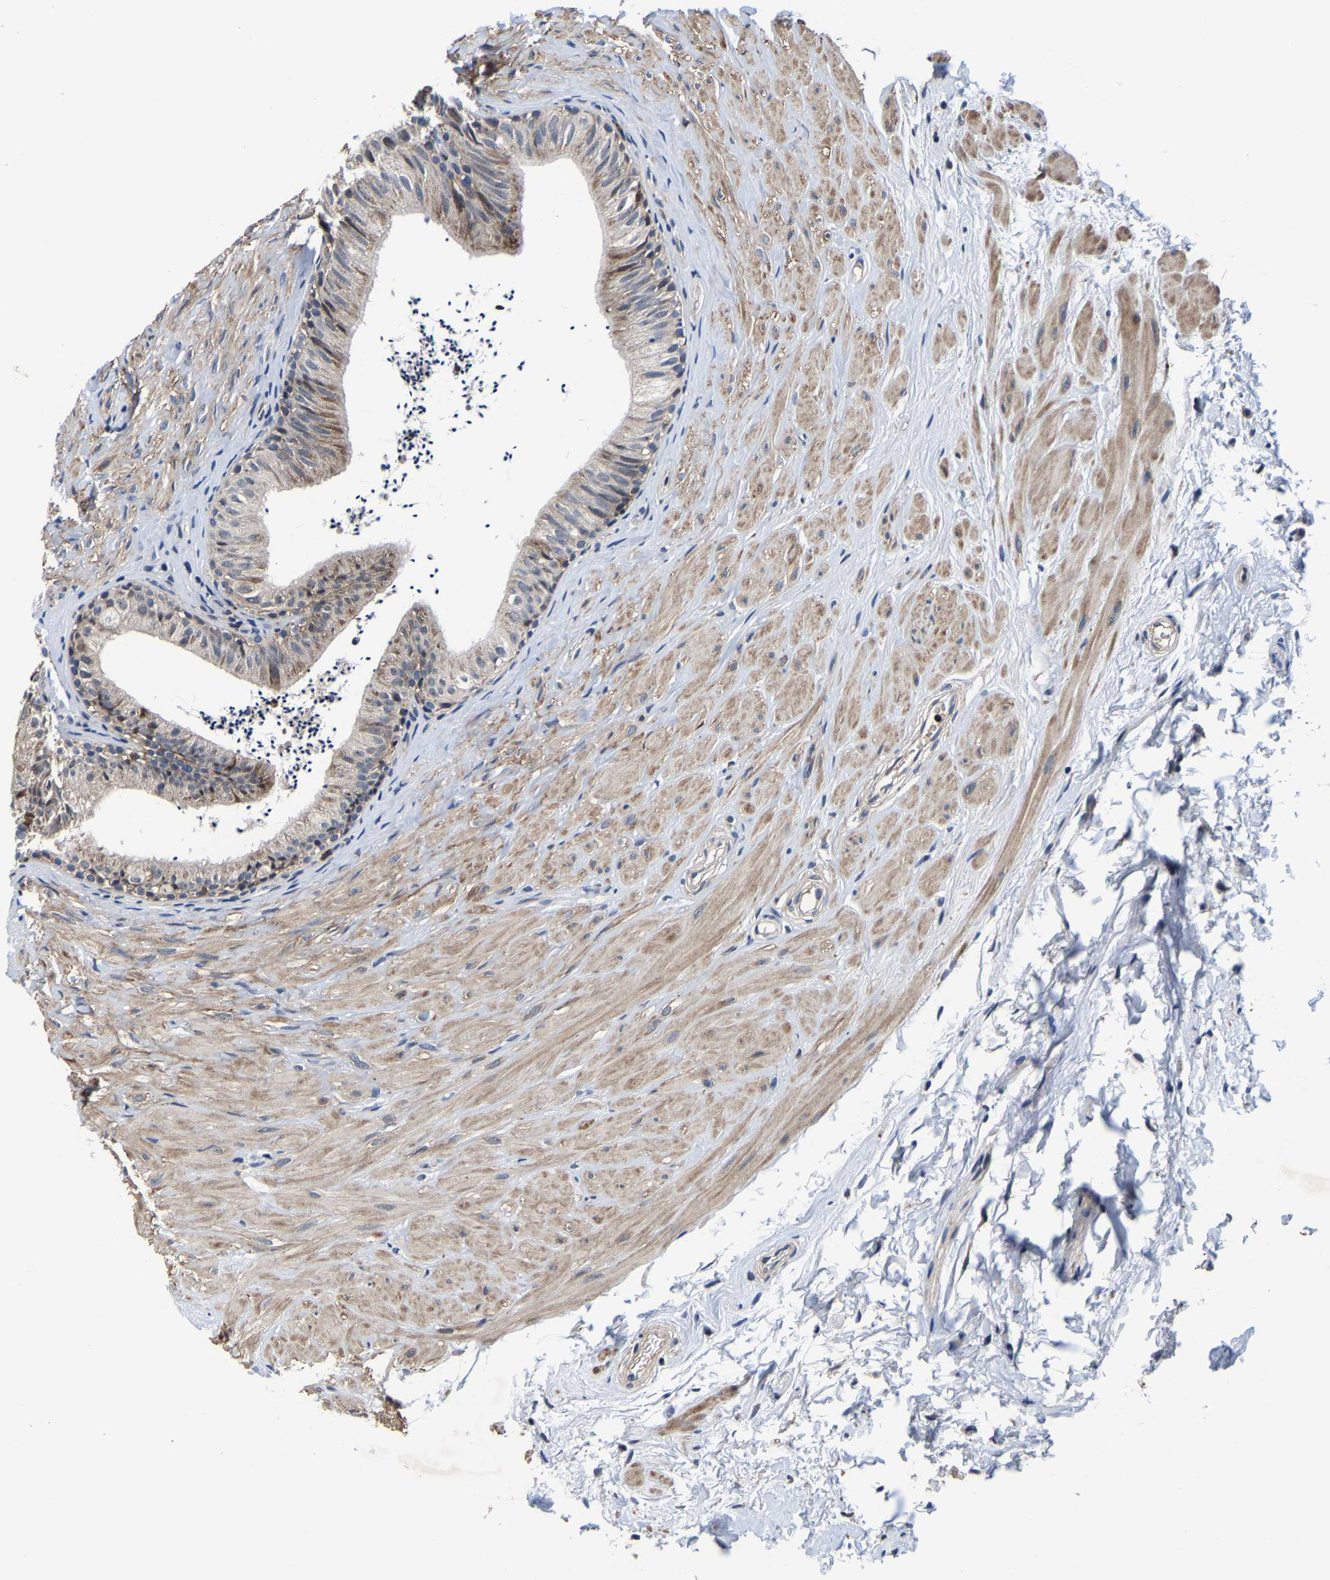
{"staining": {"intensity": "weak", "quantity": "25%-75%", "location": "cytoplasmic/membranous"}, "tissue": "epididymis", "cell_type": "Glandular cells", "image_type": "normal", "snomed": [{"axis": "morphology", "description": "Normal tissue, NOS"}, {"axis": "topography", "description": "Epididymis"}], "caption": "IHC (DAB) staining of benign human epididymis reveals weak cytoplasmic/membranous protein staining in about 25%-75% of glandular cells. (DAB = brown stain, brightfield microscopy at high magnification).", "gene": "SLC12A2", "patient": {"sex": "male", "age": 56}}